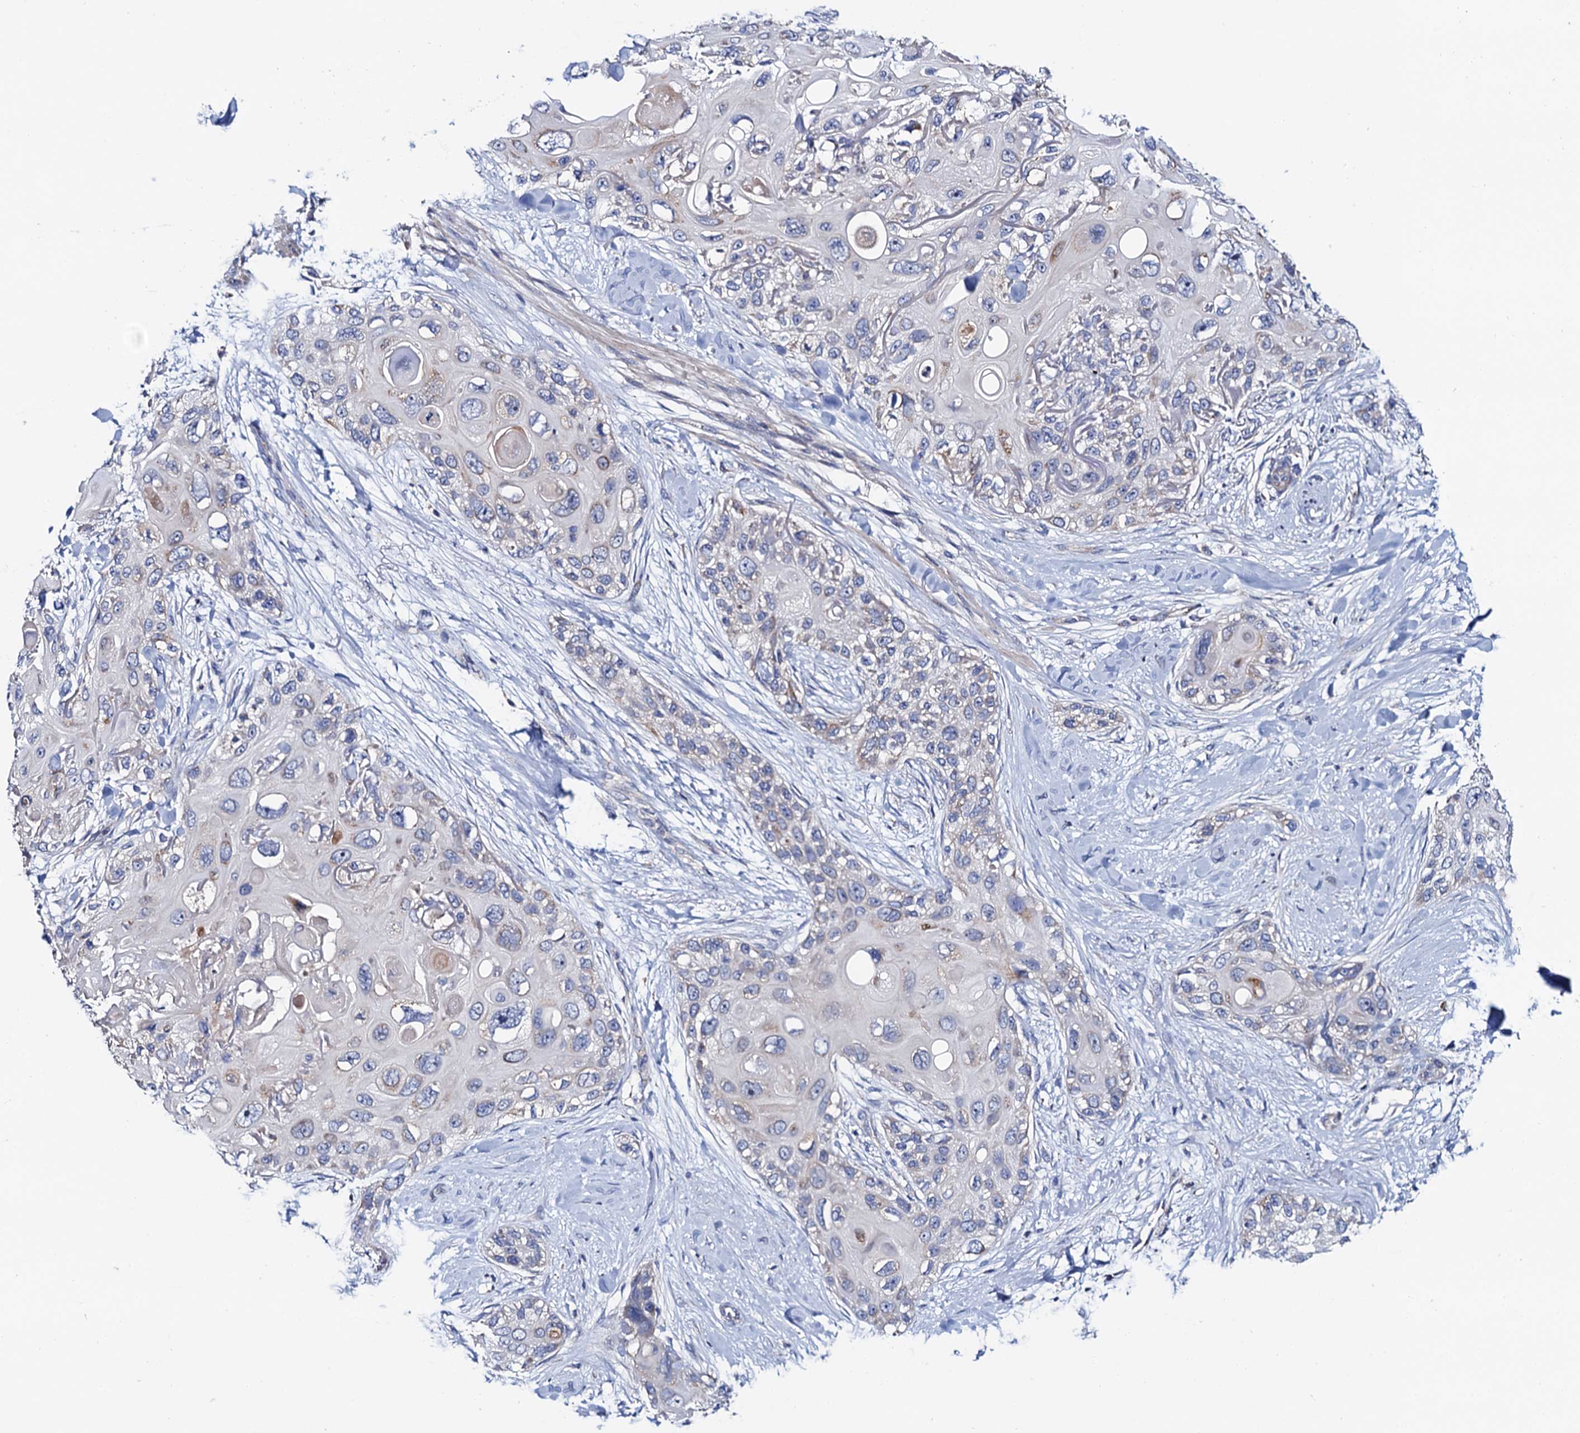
{"staining": {"intensity": "negative", "quantity": "none", "location": "none"}, "tissue": "skin cancer", "cell_type": "Tumor cells", "image_type": "cancer", "snomed": [{"axis": "morphology", "description": "Normal tissue, NOS"}, {"axis": "morphology", "description": "Squamous cell carcinoma, NOS"}, {"axis": "topography", "description": "Skin"}], "caption": "Immunohistochemistry (IHC) image of skin cancer stained for a protein (brown), which shows no positivity in tumor cells.", "gene": "MRPL48", "patient": {"sex": "male", "age": 72}}